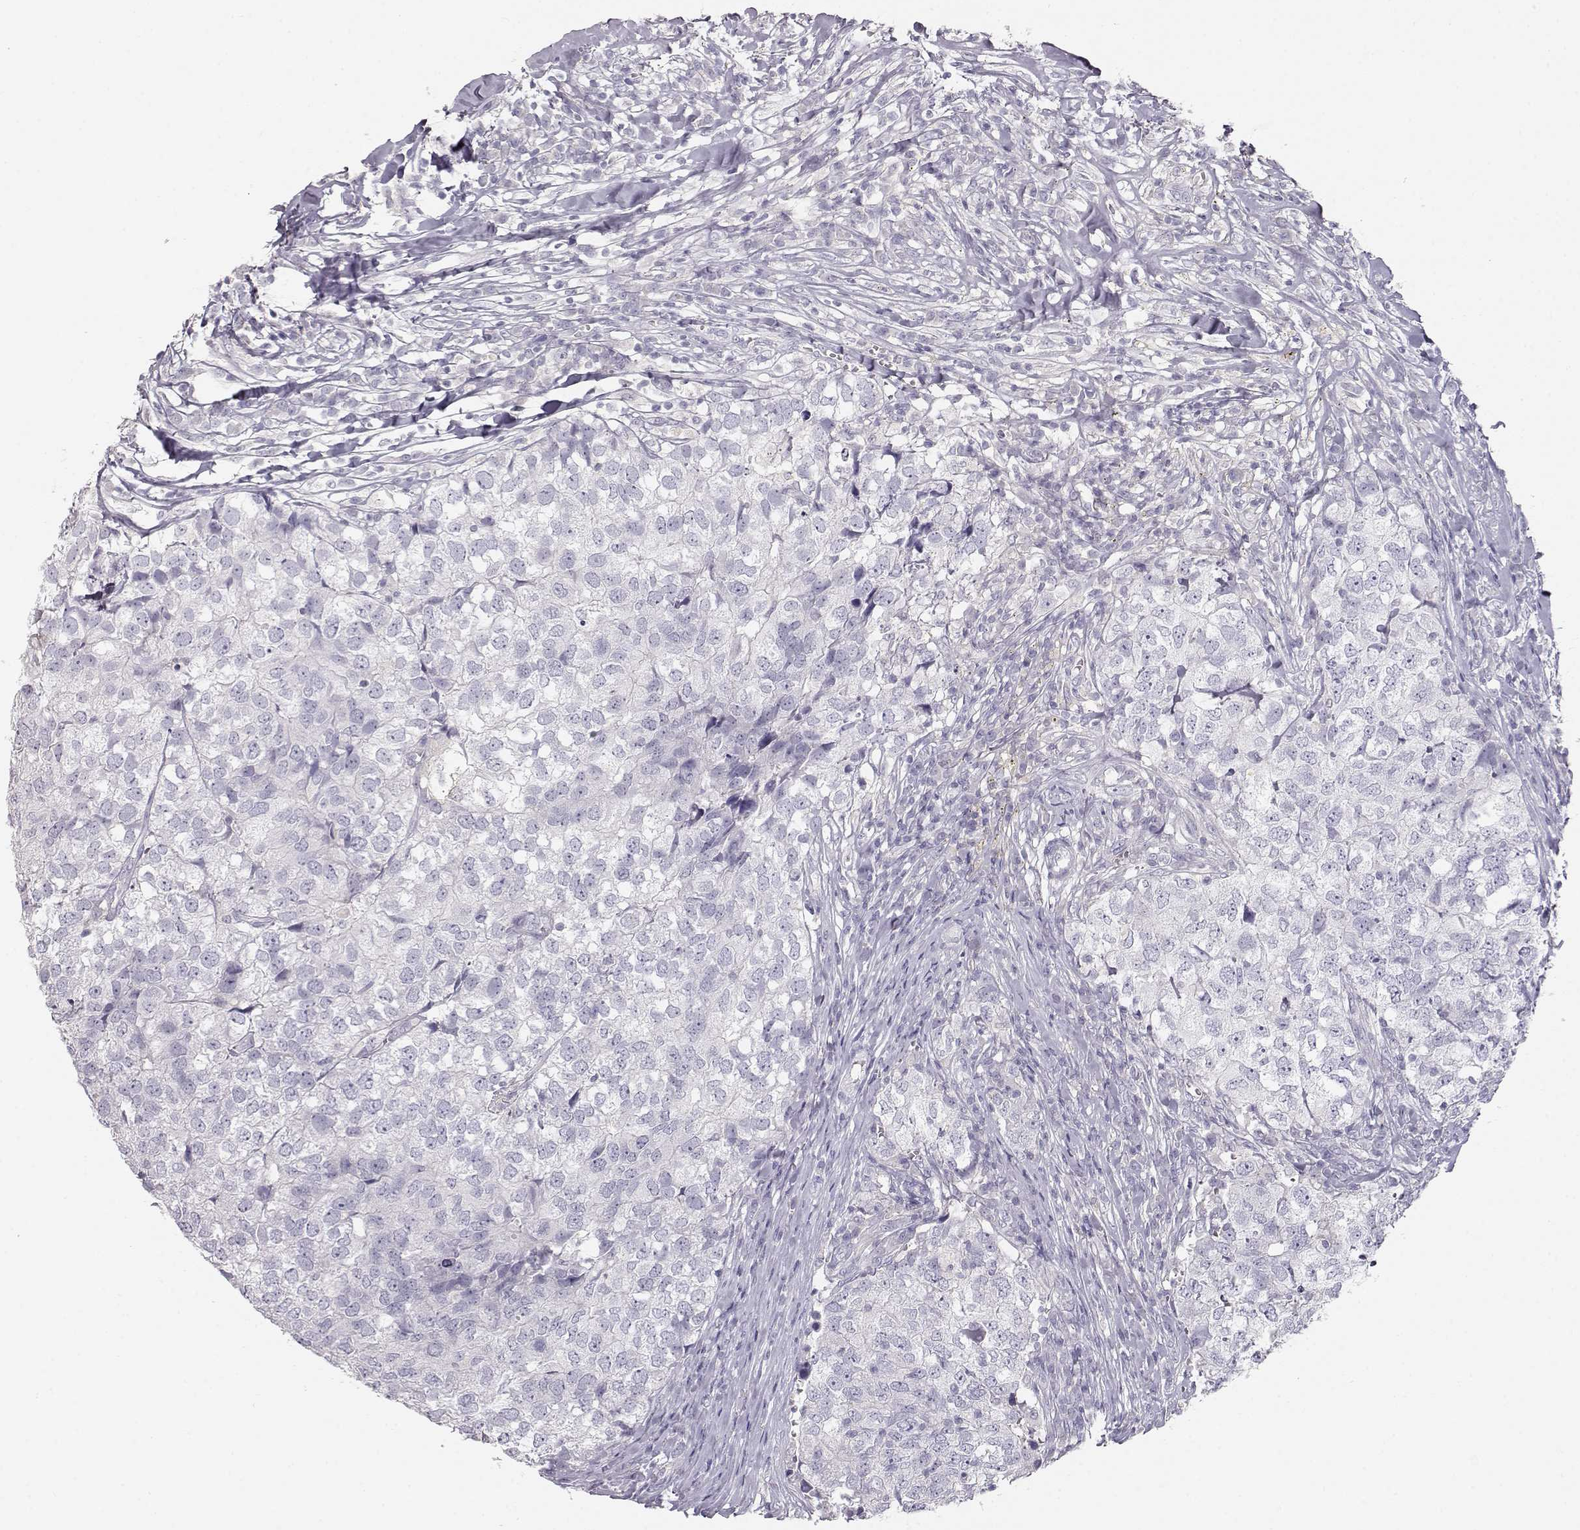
{"staining": {"intensity": "negative", "quantity": "none", "location": "none"}, "tissue": "breast cancer", "cell_type": "Tumor cells", "image_type": "cancer", "snomed": [{"axis": "morphology", "description": "Duct carcinoma"}, {"axis": "topography", "description": "Breast"}], "caption": "This is an immunohistochemistry (IHC) micrograph of human infiltrating ductal carcinoma (breast). There is no positivity in tumor cells.", "gene": "LEPR", "patient": {"sex": "female", "age": 30}}